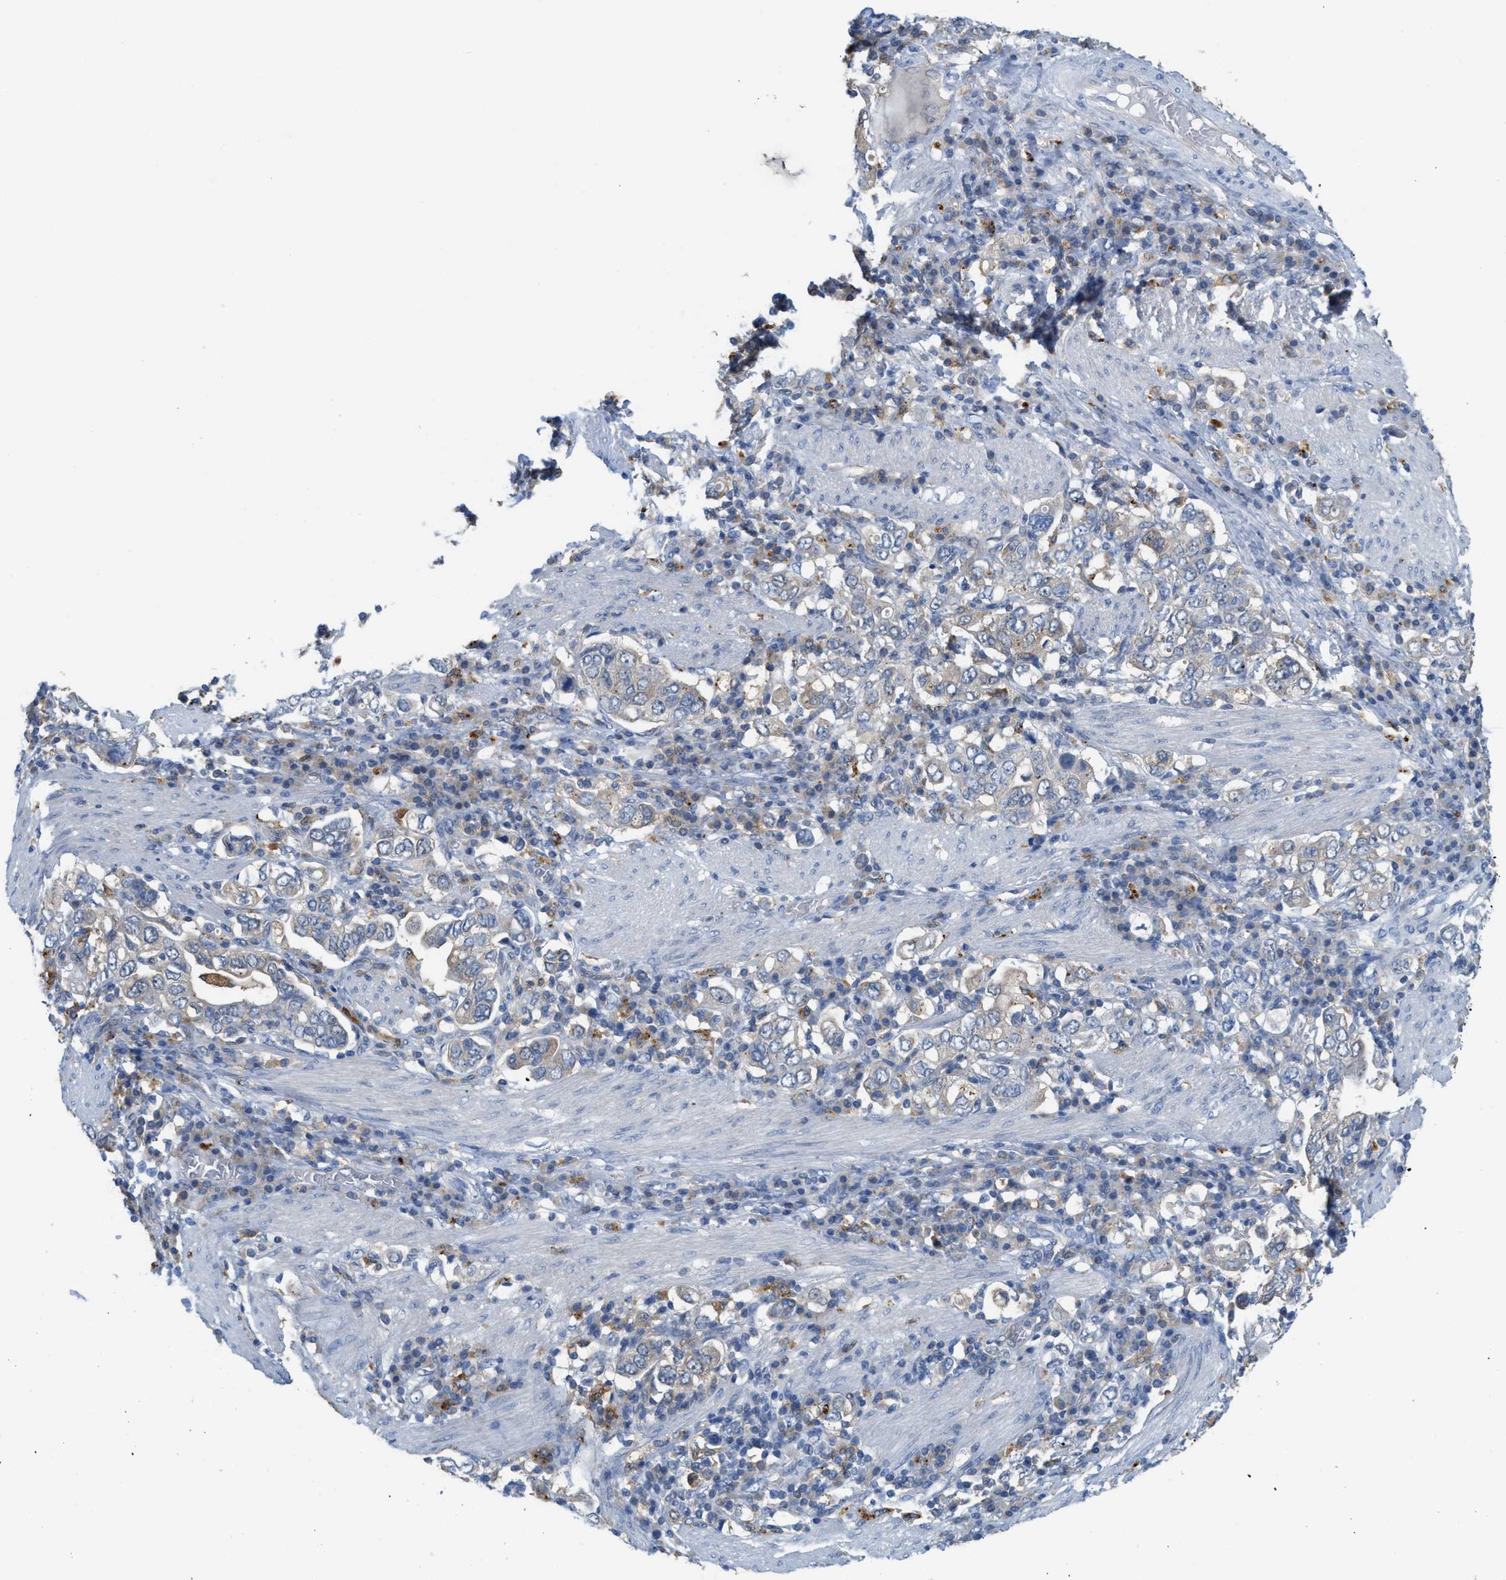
{"staining": {"intensity": "weak", "quantity": "25%-75%", "location": "cytoplasmic/membranous"}, "tissue": "stomach cancer", "cell_type": "Tumor cells", "image_type": "cancer", "snomed": [{"axis": "morphology", "description": "Adenocarcinoma, NOS"}, {"axis": "topography", "description": "Stomach, upper"}], "caption": "Protein staining of stomach adenocarcinoma tissue demonstrates weak cytoplasmic/membranous expression in about 25%-75% of tumor cells.", "gene": "CSTB", "patient": {"sex": "male", "age": 62}}